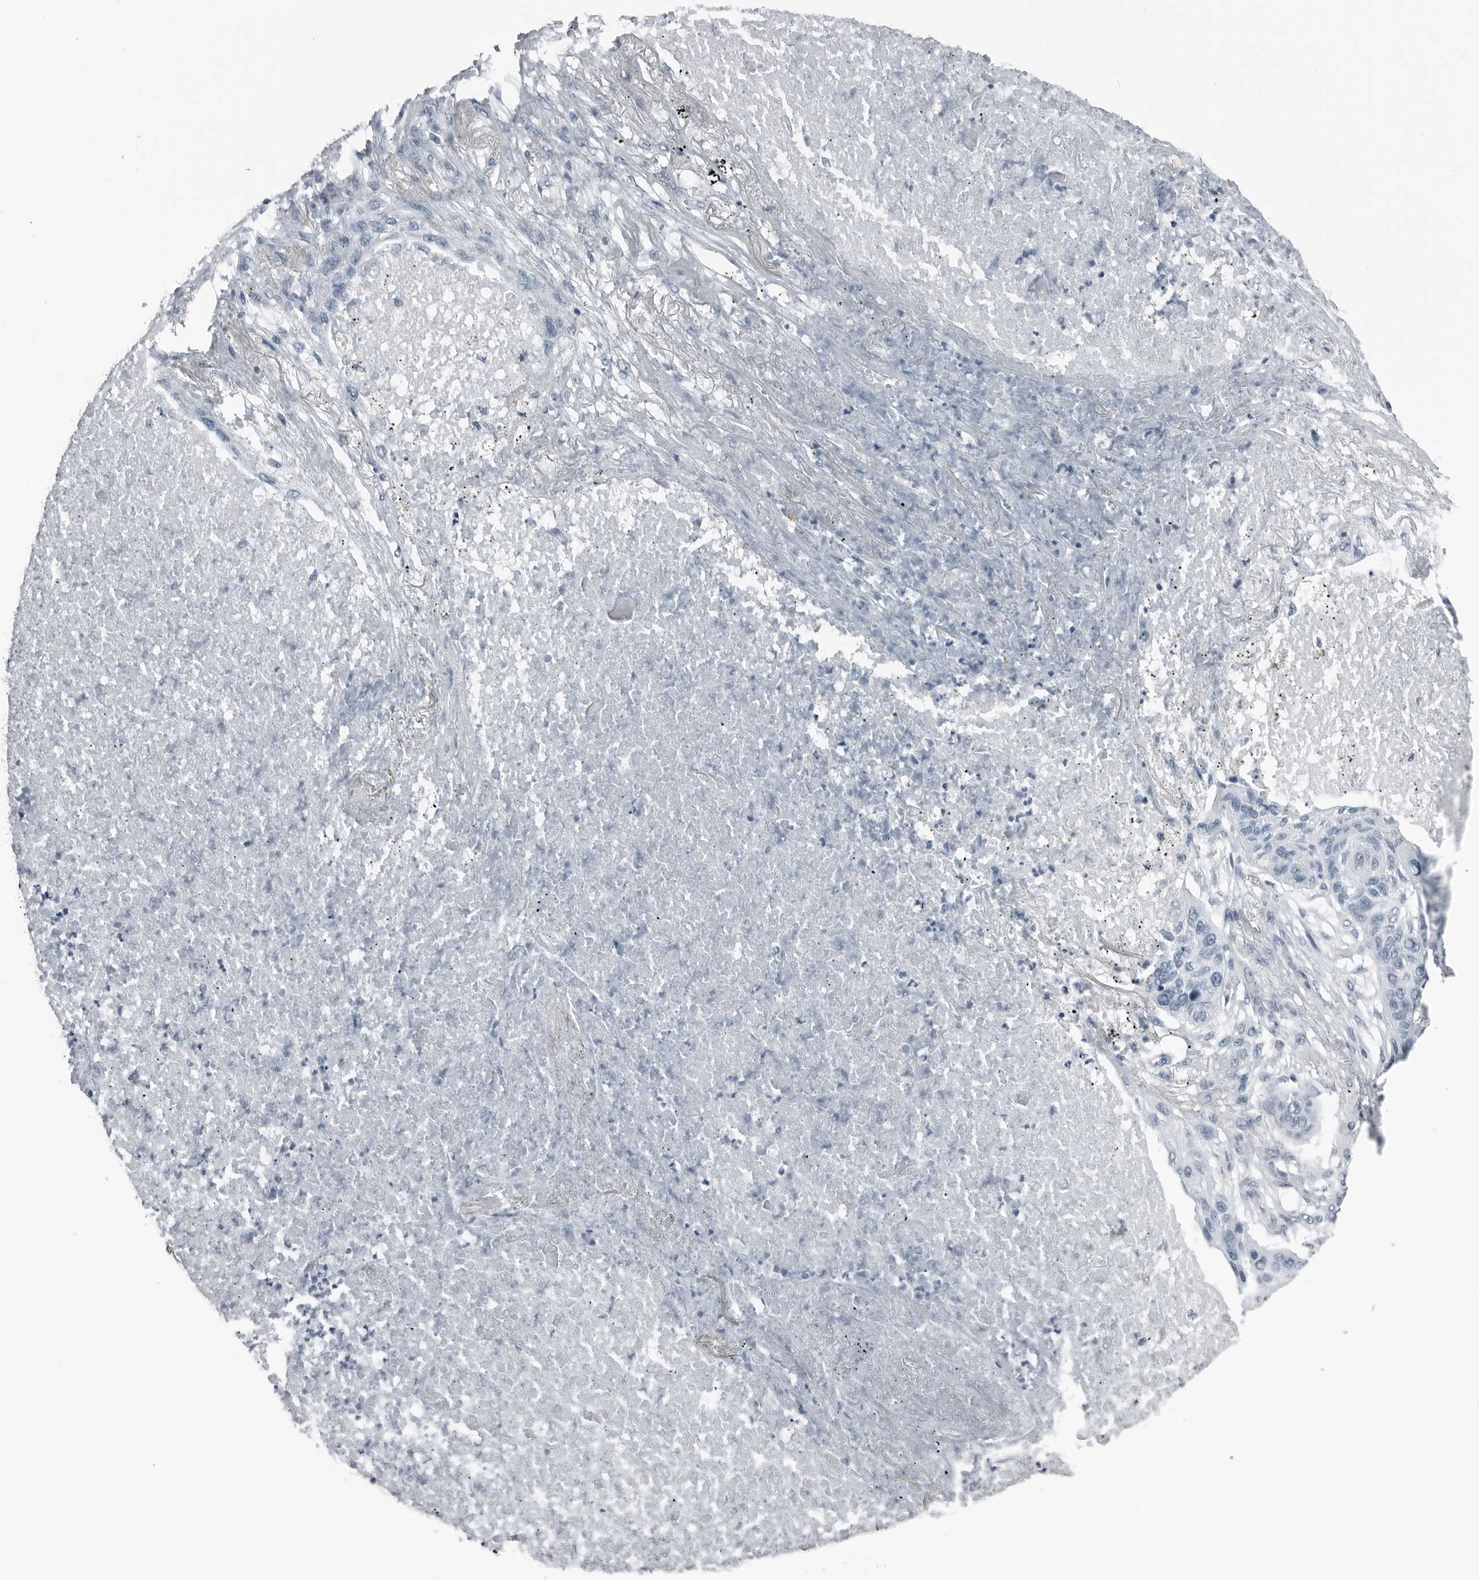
{"staining": {"intensity": "negative", "quantity": "none", "location": "none"}, "tissue": "lung cancer", "cell_type": "Tumor cells", "image_type": "cancer", "snomed": [{"axis": "morphology", "description": "Squamous cell carcinoma, NOS"}, {"axis": "topography", "description": "Lung"}], "caption": "The IHC image has no significant positivity in tumor cells of squamous cell carcinoma (lung) tissue.", "gene": "PRSS1", "patient": {"sex": "female", "age": 63}}